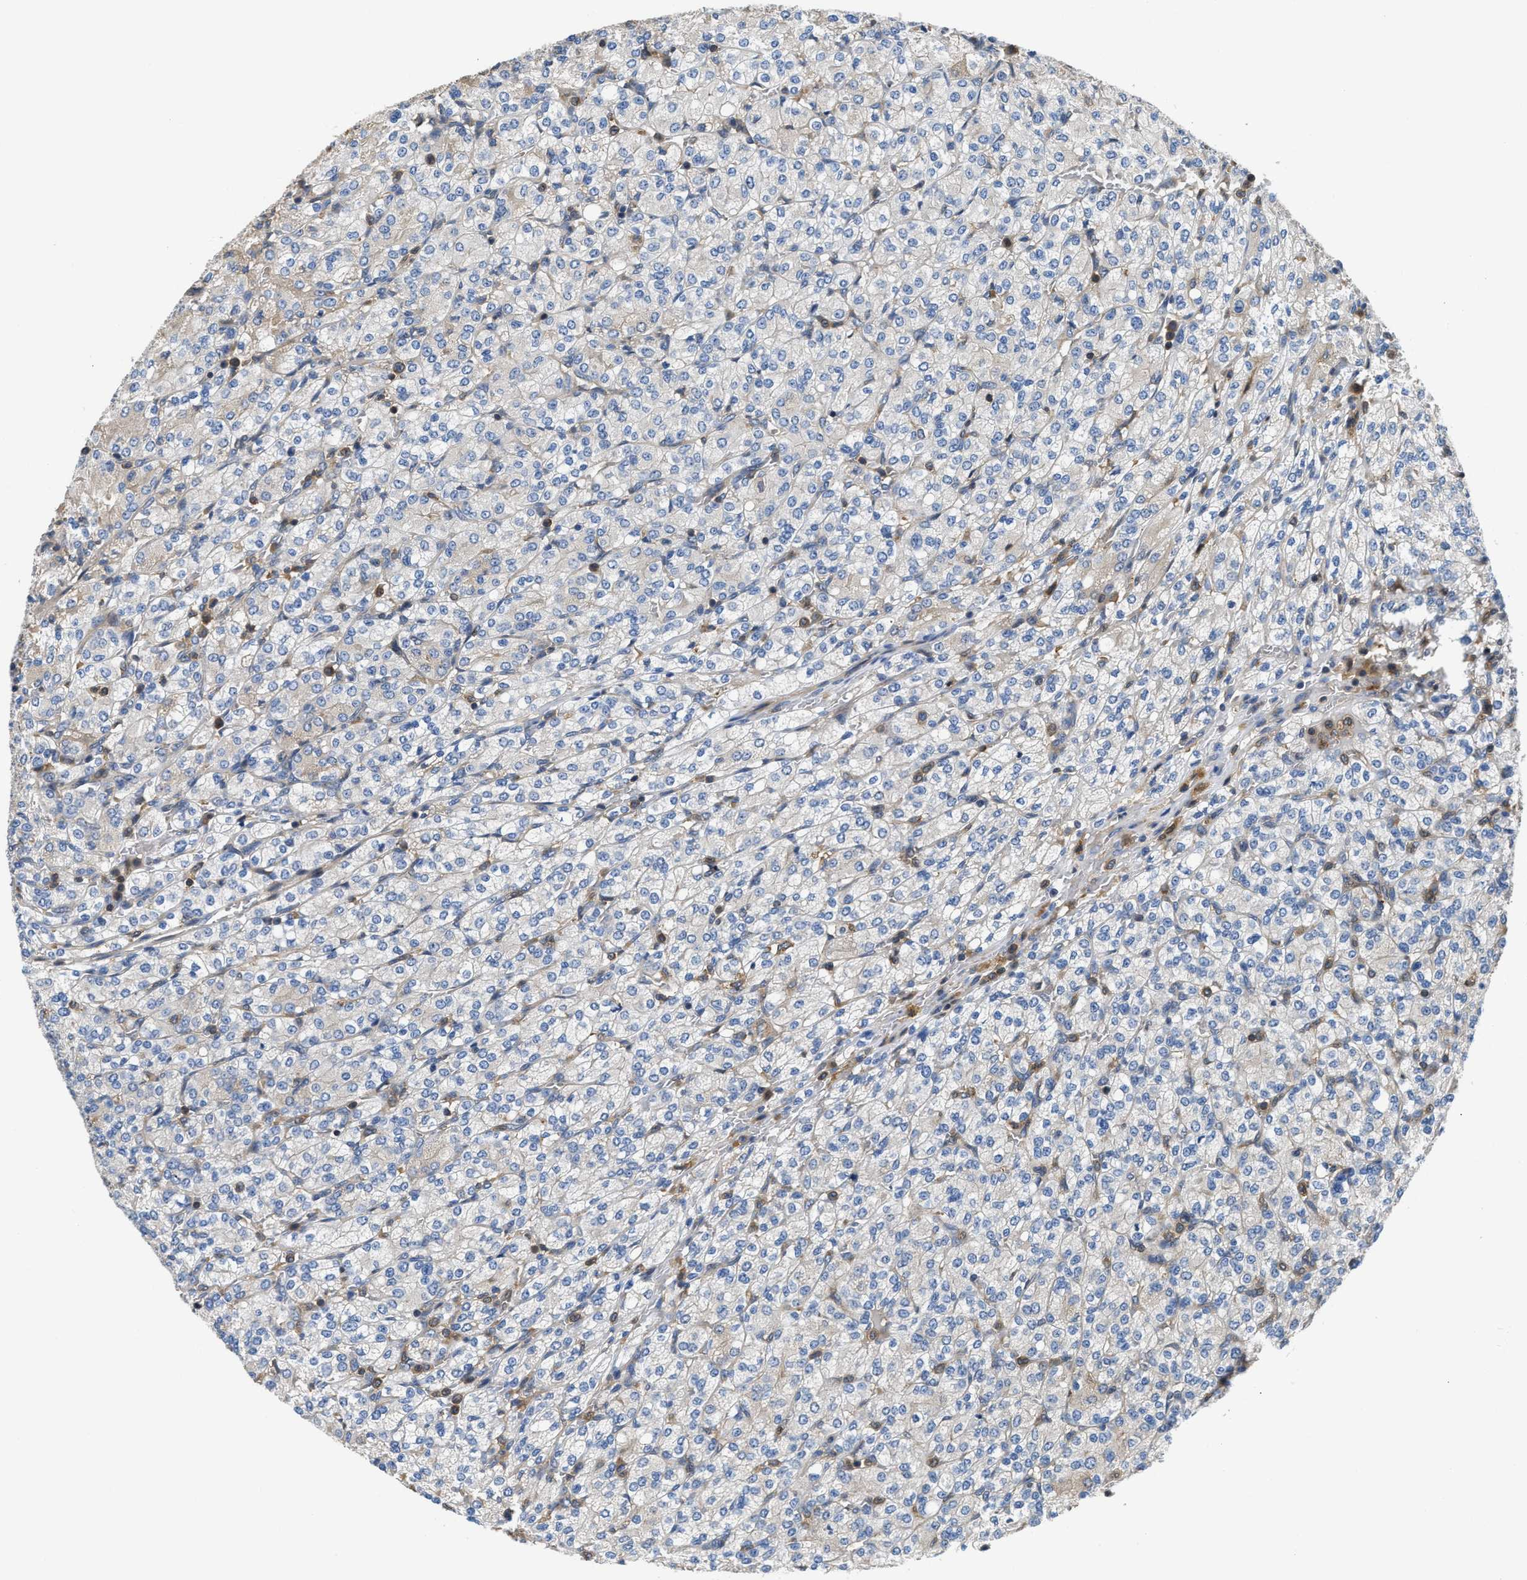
{"staining": {"intensity": "negative", "quantity": "none", "location": "none"}, "tissue": "renal cancer", "cell_type": "Tumor cells", "image_type": "cancer", "snomed": [{"axis": "morphology", "description": "Adenocarcinoma, NOS"}, {"axis": "topography", "description": "Kidney"}], "caption": "Immunohistochemistry image of renal adenocarcinoma stained for a protein (brown), which reveals no positivity in tumor cells. (Brightfield microscopy of DAB immunohistochemistry at high magnification).", "gene": "OSTF1", "patient": {"sex": "male", "age": 77}}